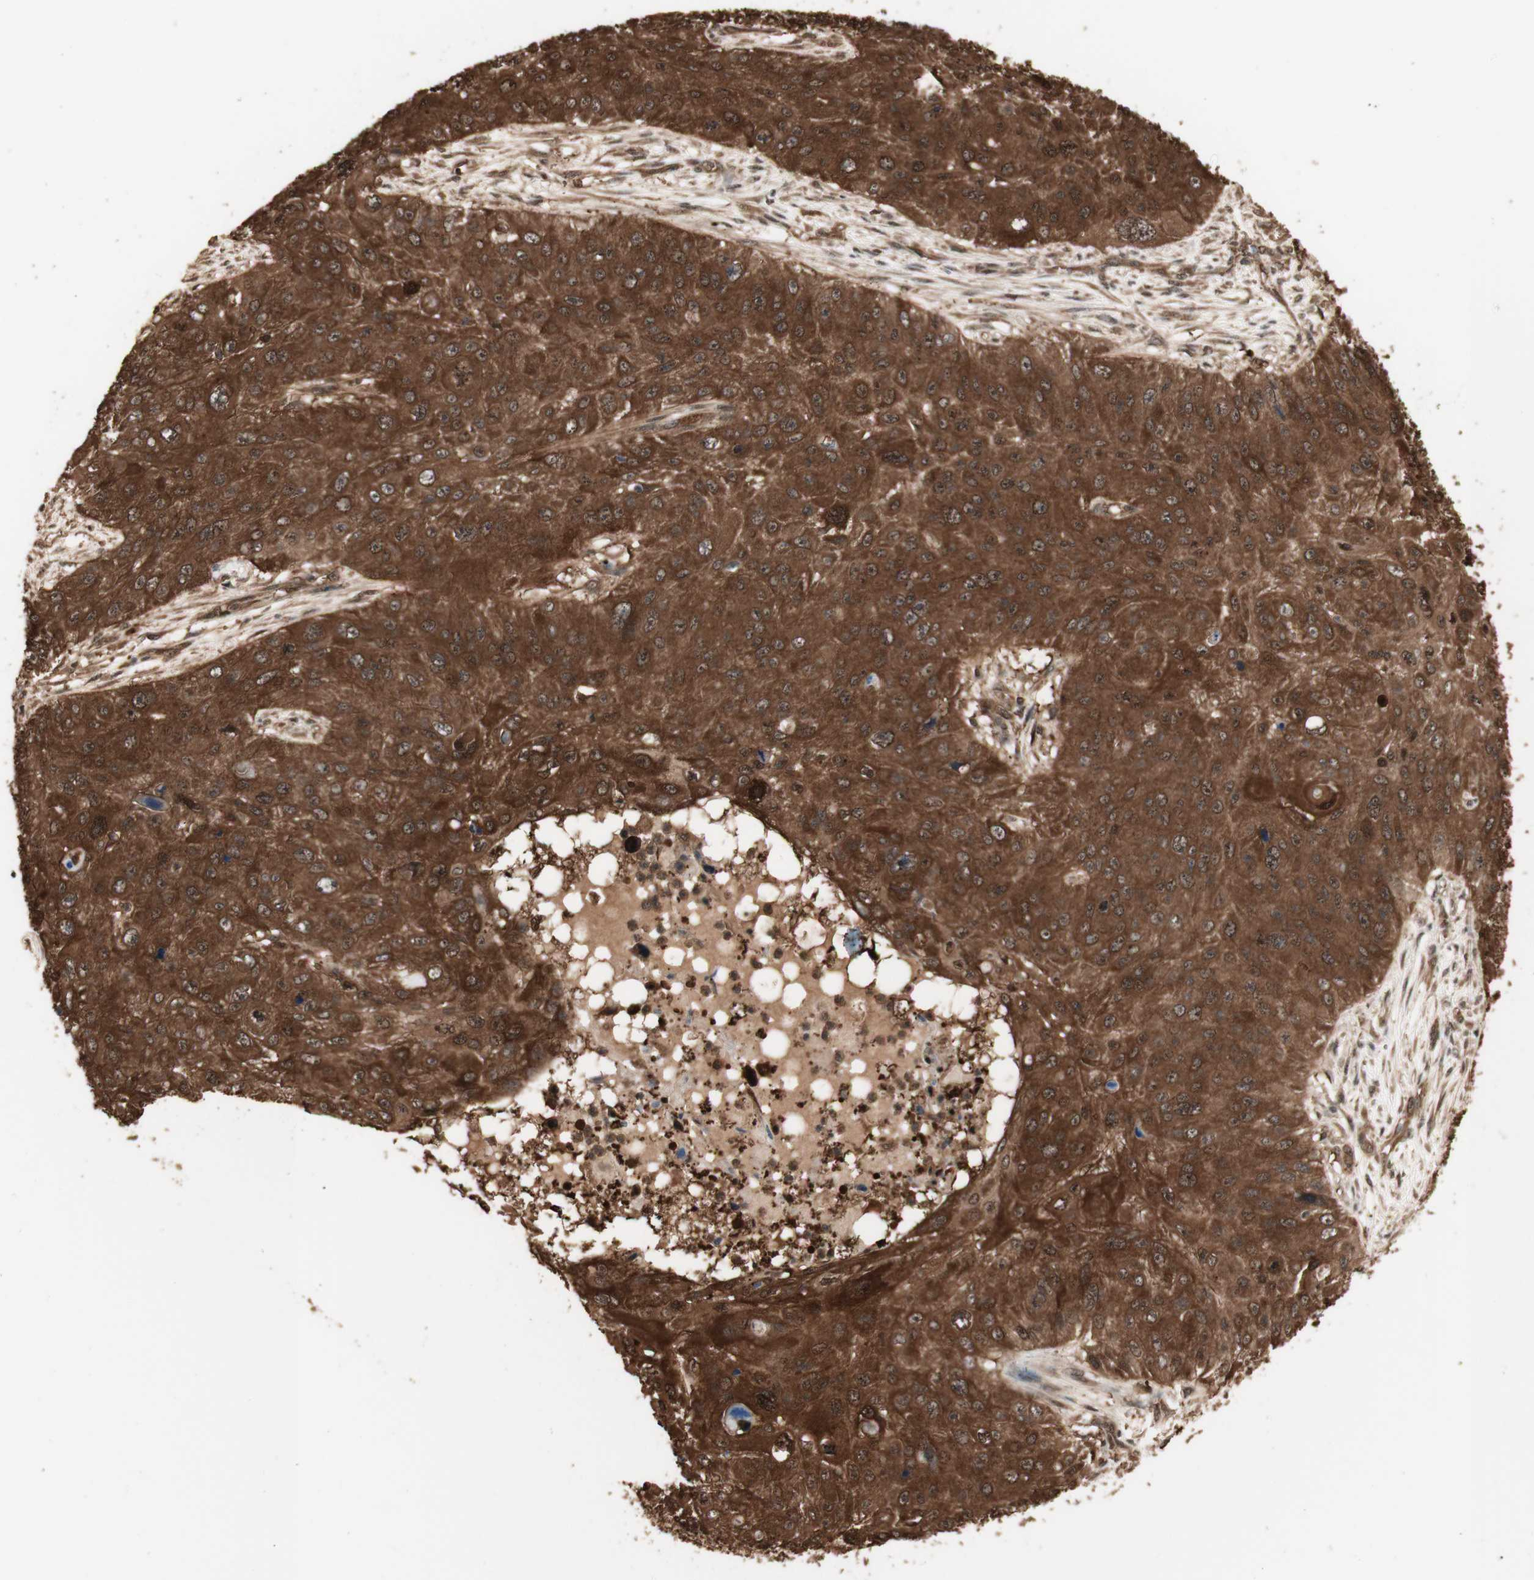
{"staining": {"intensity": "strong", "quantity": ">75%", "location": "cytoplasmic/membranous,nuclear"}, "tissue": "skin cancer", "cell_type": "Tumor cells", "image_type": "cancer", "snomed": [{"axis": "morphology", "description": "Squamous cell carcinoma, NOS"}, {"axis": "topography", "description": "Skin"}], "caption": "Skin cancer (squamous cell carcinoma) stained with immunohistochemistry shows strong cytoplasmic/membranous and nuclear staining in about >75% of tumor cells.", "gene": "YWHAB", "patient": {"sex": "female", "age": 80}}